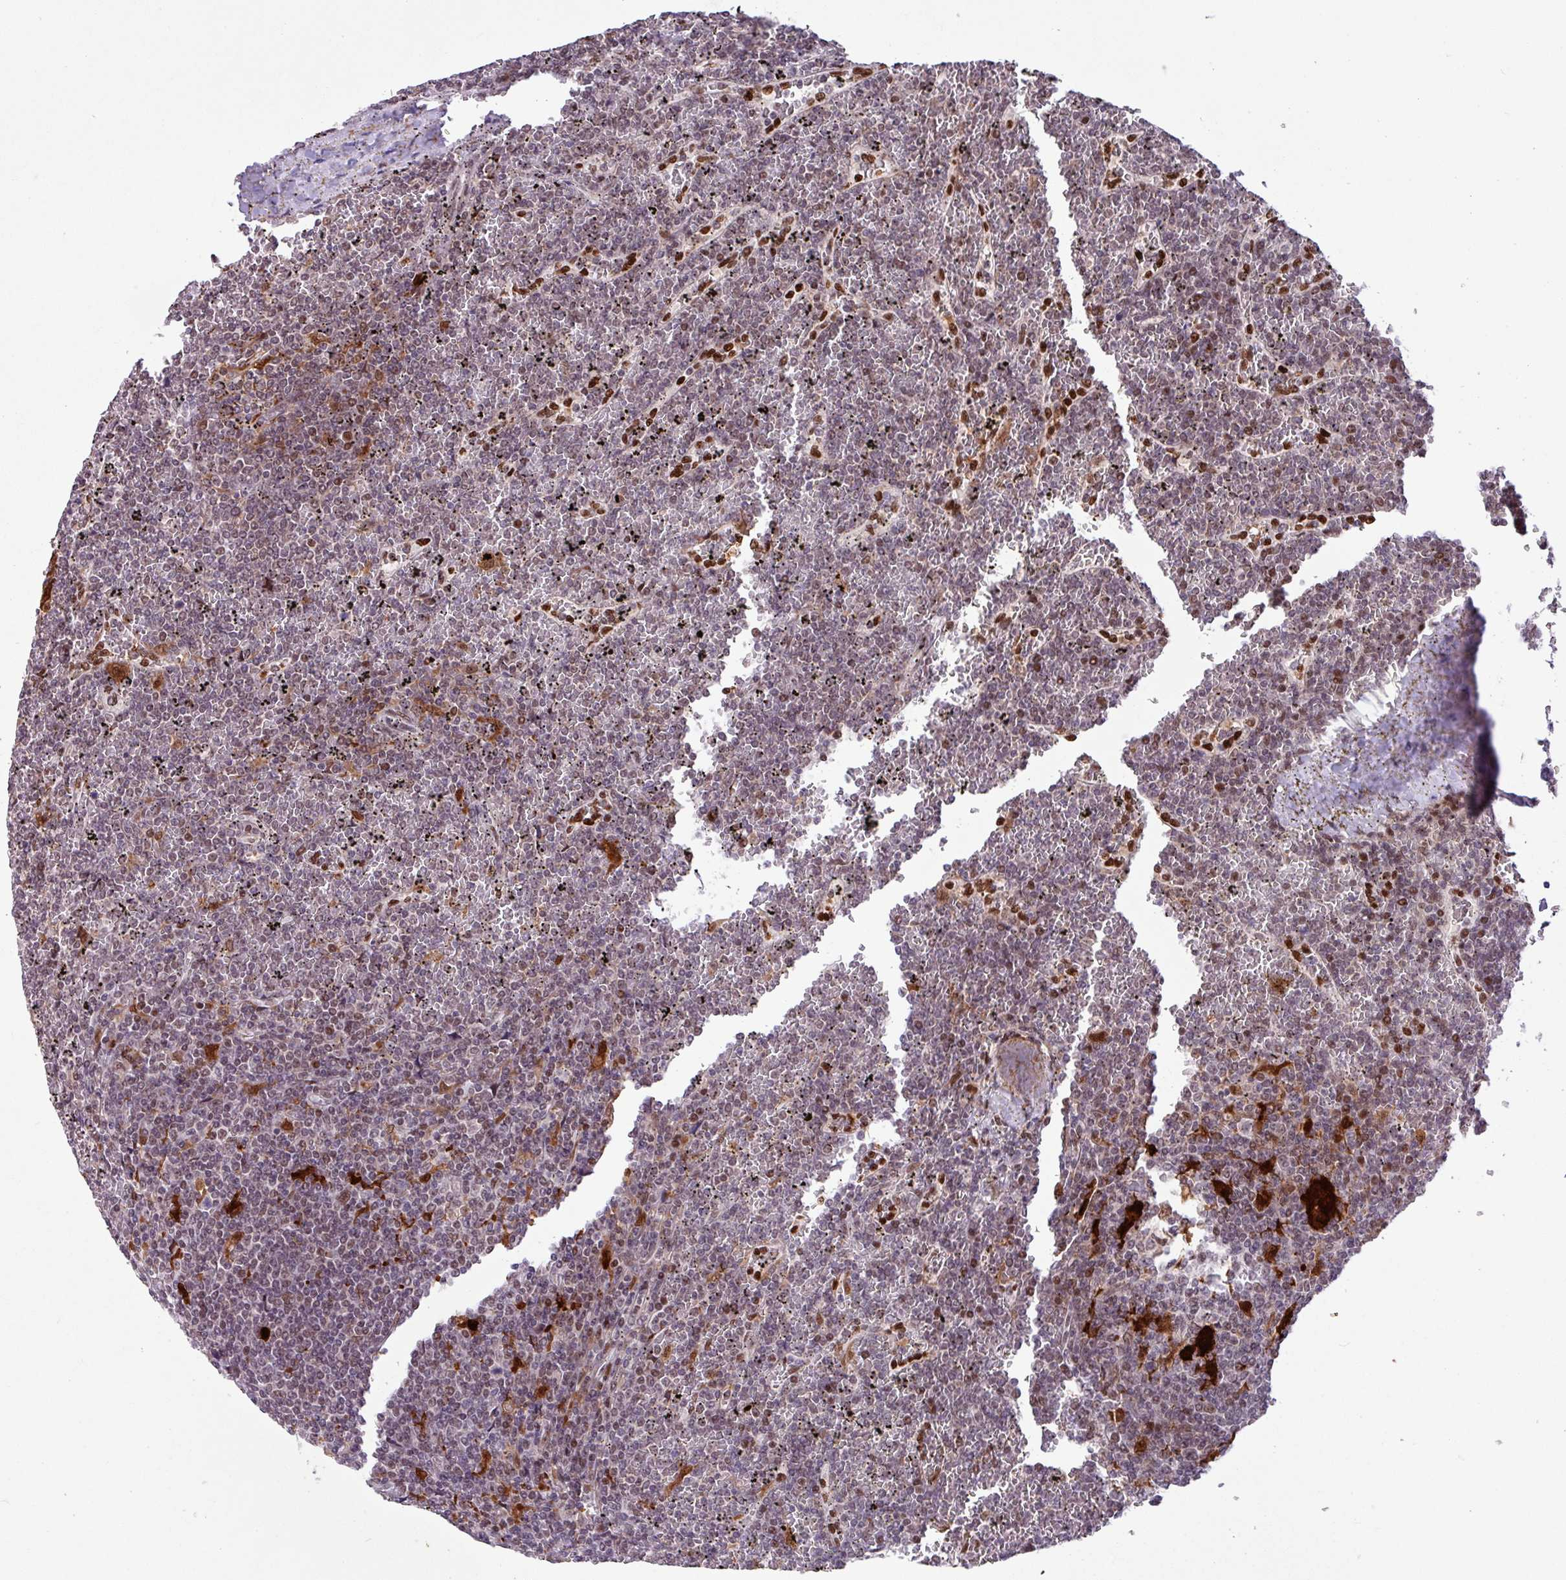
{"staining": {"intensity": "weak", "quantity": ">75%", "location": "nuclear"}, "tissue": "lymphoma", "cell_type": "Tumor cells", "image_type": "cancer", "snomed": [{"axis": "morphology", "description": "Malignant lymphoma, non-Hodgkin's type, Low grade"}, {"axis": "topography", "description": "Spleen"}], "caption": "Human low-grade malignant lymphoma, non-Hodgkin's type stained with a protein marker demonstrates weak staining in tumor cells.", "gene": "BRD3", "patient": {"sex": "female", "age": 19}}